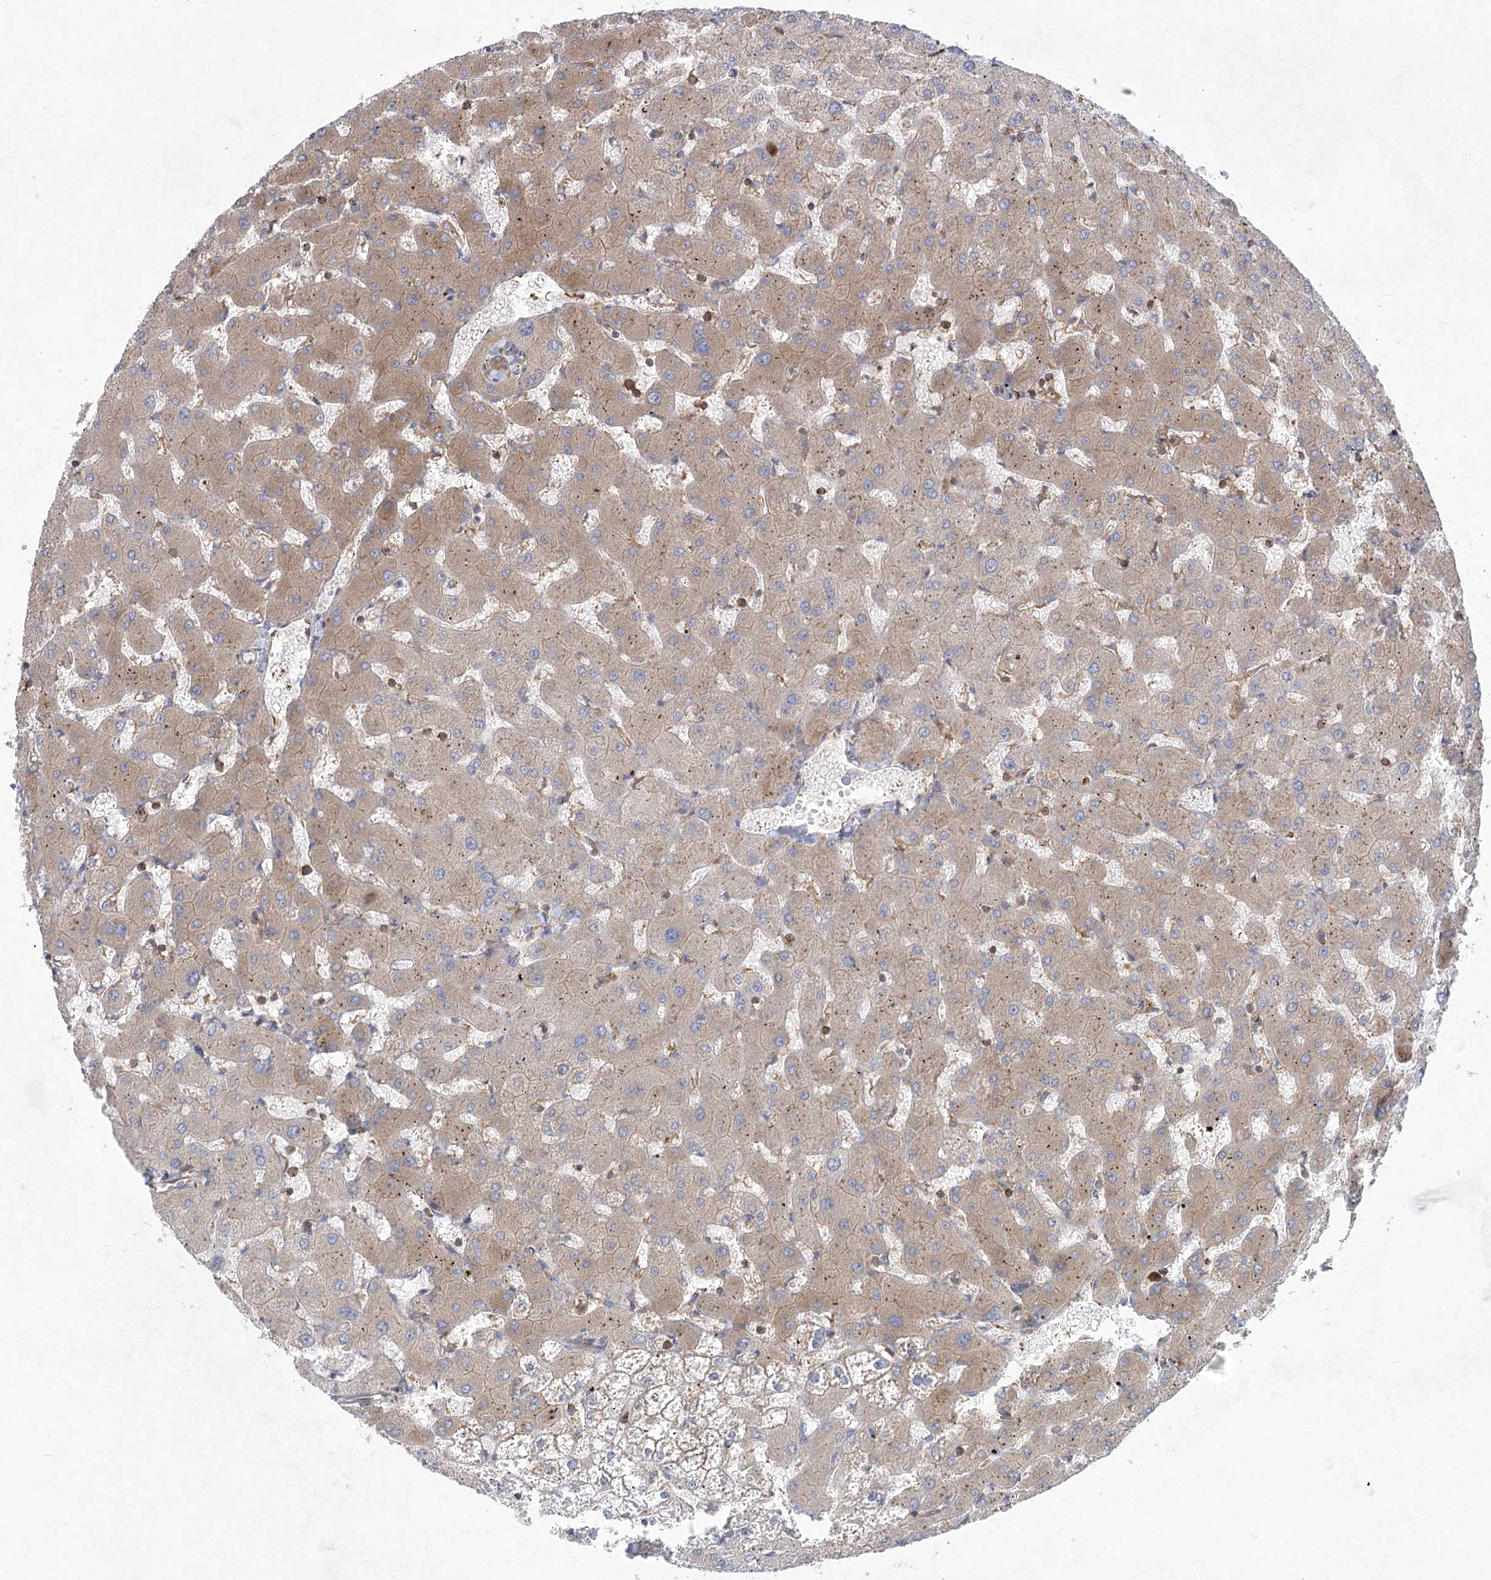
{"staining": {"intensity": "negative", "quantity": "none", "location": "none"}, "tissue": "liver", "cell_type": "Cholangiocytes", "image_type": "normal", "snomed": [{"axis": "morphology", "description": "Normal tissue, NOS"}, {"axis": "topography", "description": "Liver"}], "caption": "The immunohistochemistry (IHC) micrograph has no significant staining in cholangiocytes of liver.", "gene": "EIF3A", "patient": {"sex": "female", "age": 63}}